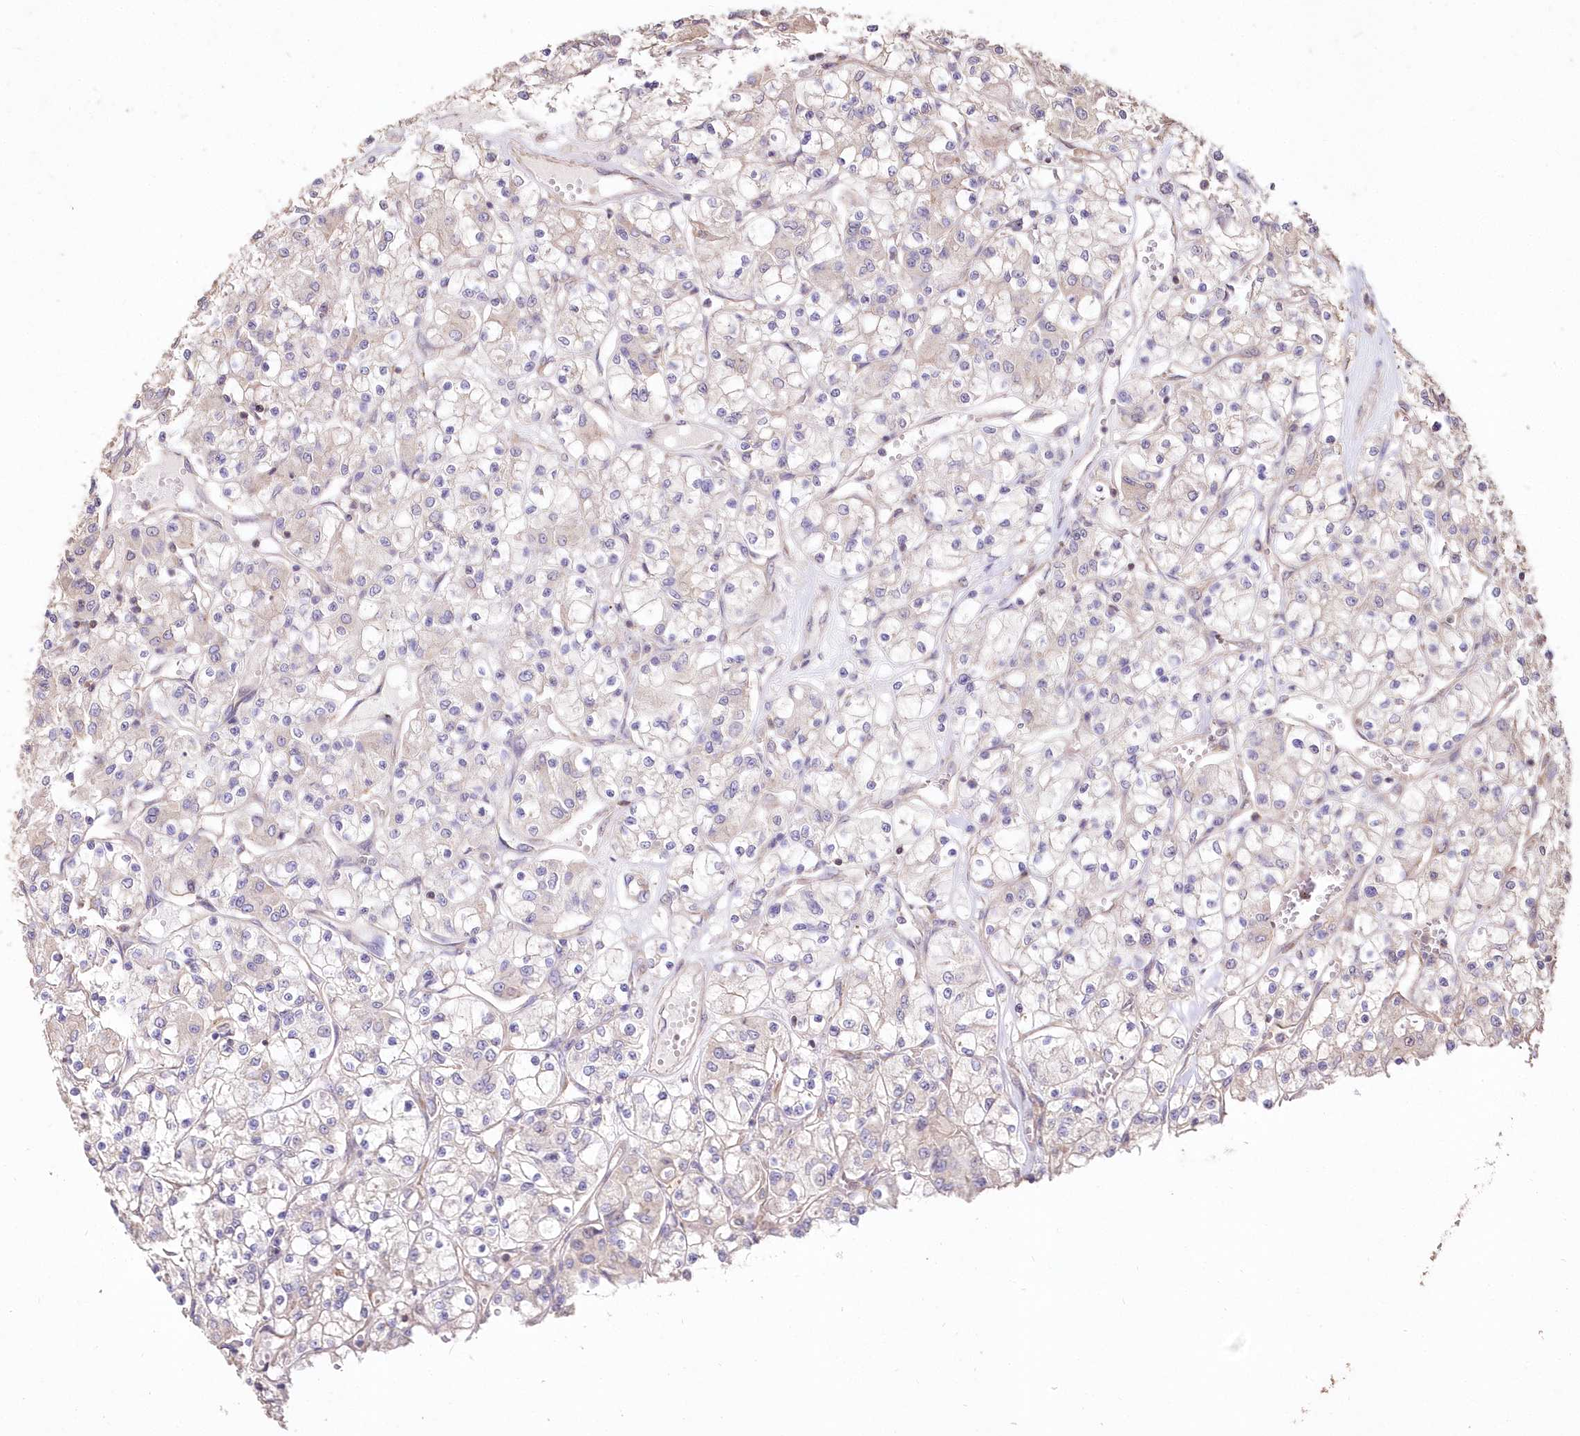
{"staining": {"intensity": "negative", "quantity": "none", "location": "none"}, "tissue": "renal cancer", "cell_type": "Tumor cells", "image_type": "cancer", "snomed": [{"axis": "morphology", "description": "Adenocarcinoma, NOS"}, {"axis": "topography", "description": "Kidney"}], "caption": "The immunohistochemistry (IHC) micrograph has no significant expression in tumor cells of adenocarcinoma (renal) tissue.", "gene": "STK17B", "patient": {"sex": "female", "age": 59}}